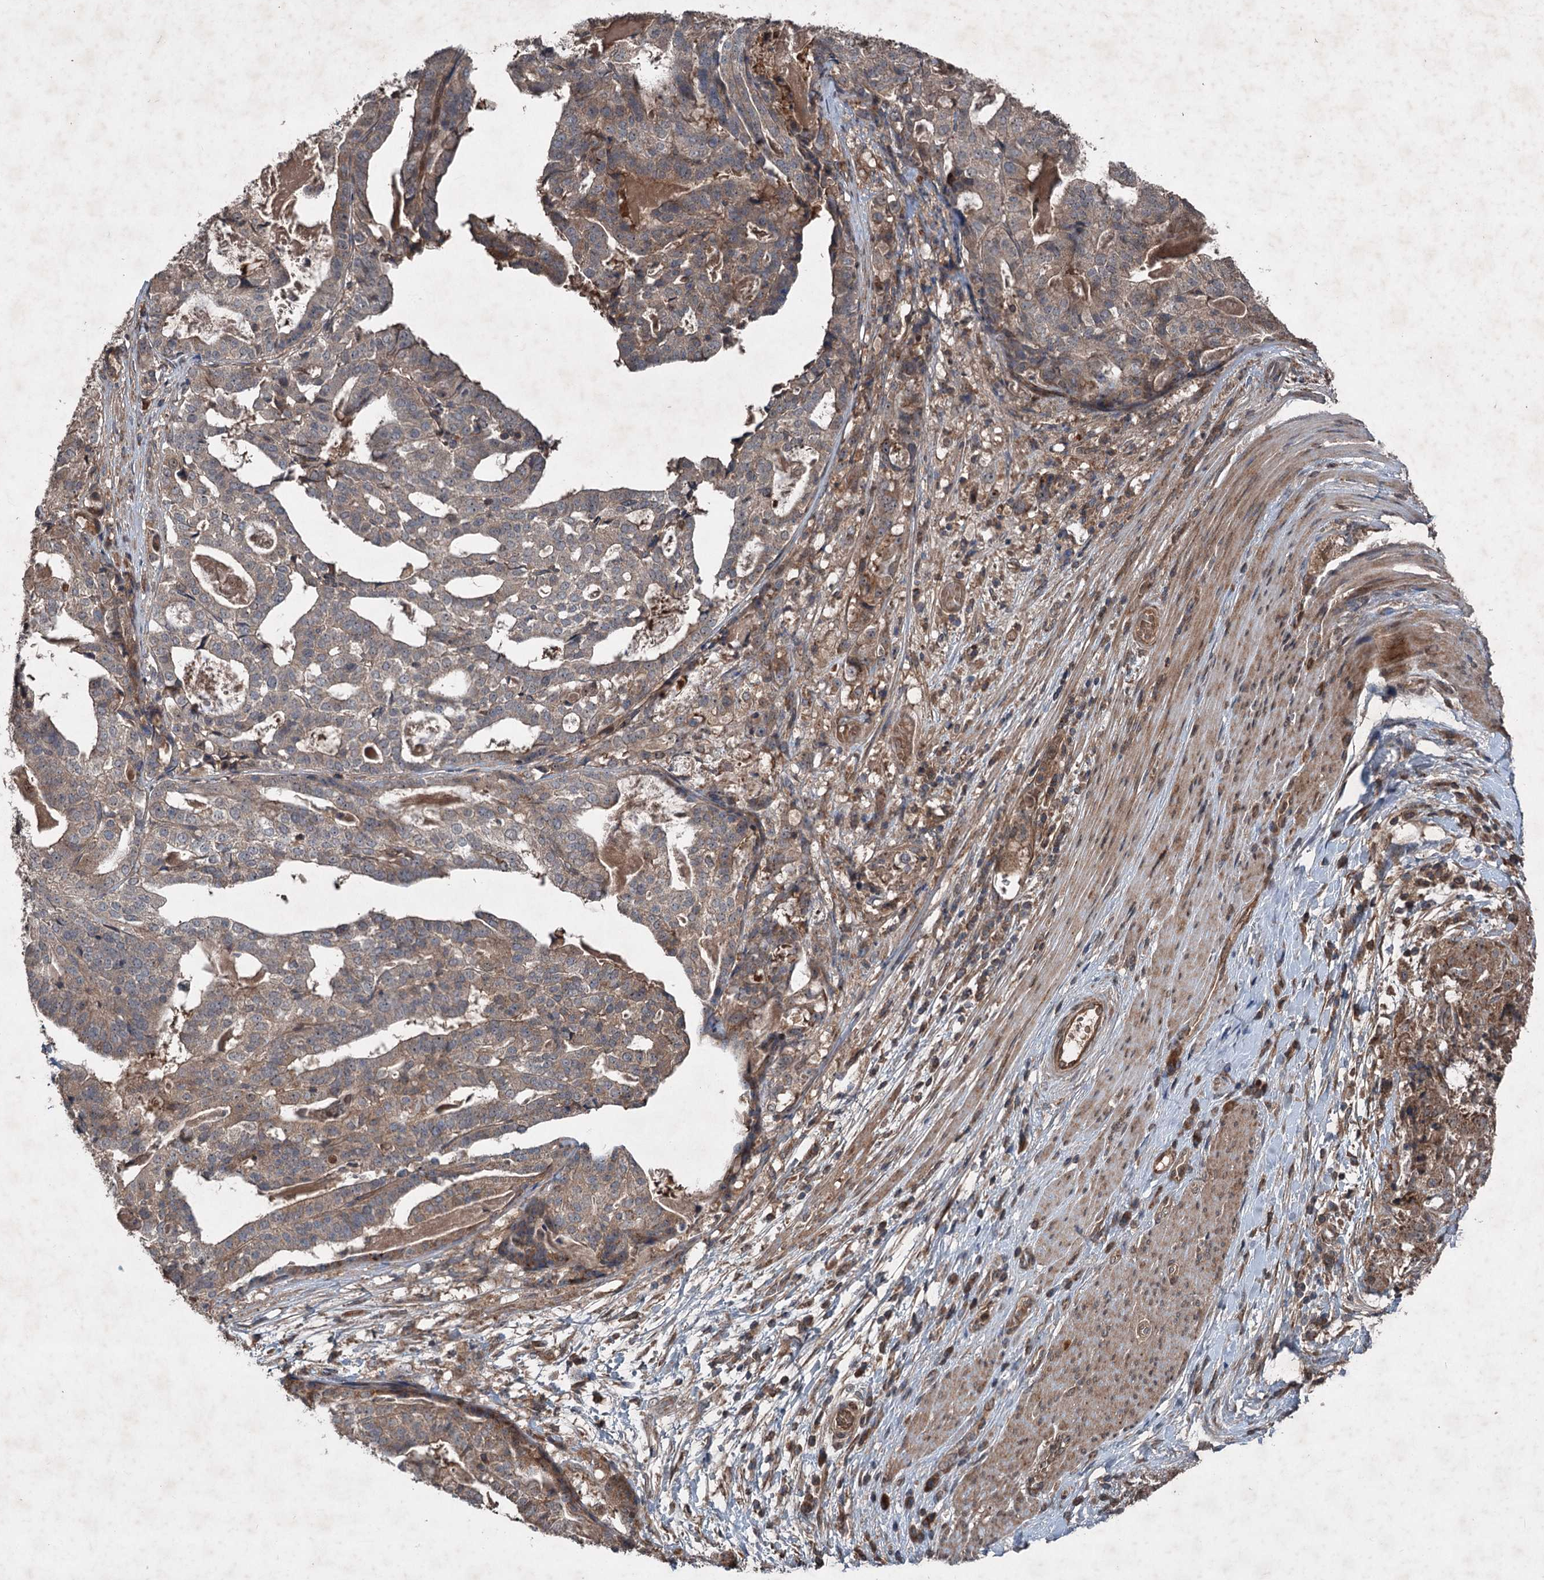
{"staining": {"intensity": "weak", "quantity": "25%-75%", "location": "cytoplasmic/membranous"}, "tissue": "stomach cancer", "cell_type": "Tumor cells", "image_type": "cancer", "snomed": [{"axis": "morphology", "description": "Adenocarcinoma, NOS"}, {"axis": "topography", "description": "Stomach"}], "caption": "Stomach adenocarcinoma stained with DAB immunohistochemistry displays low levels of weak cytoplasmic/membranous positivity in about 25%-75% of tumor cells.", "gene": "ALAS1", "patient": {"sex": "male", "age": 48}}